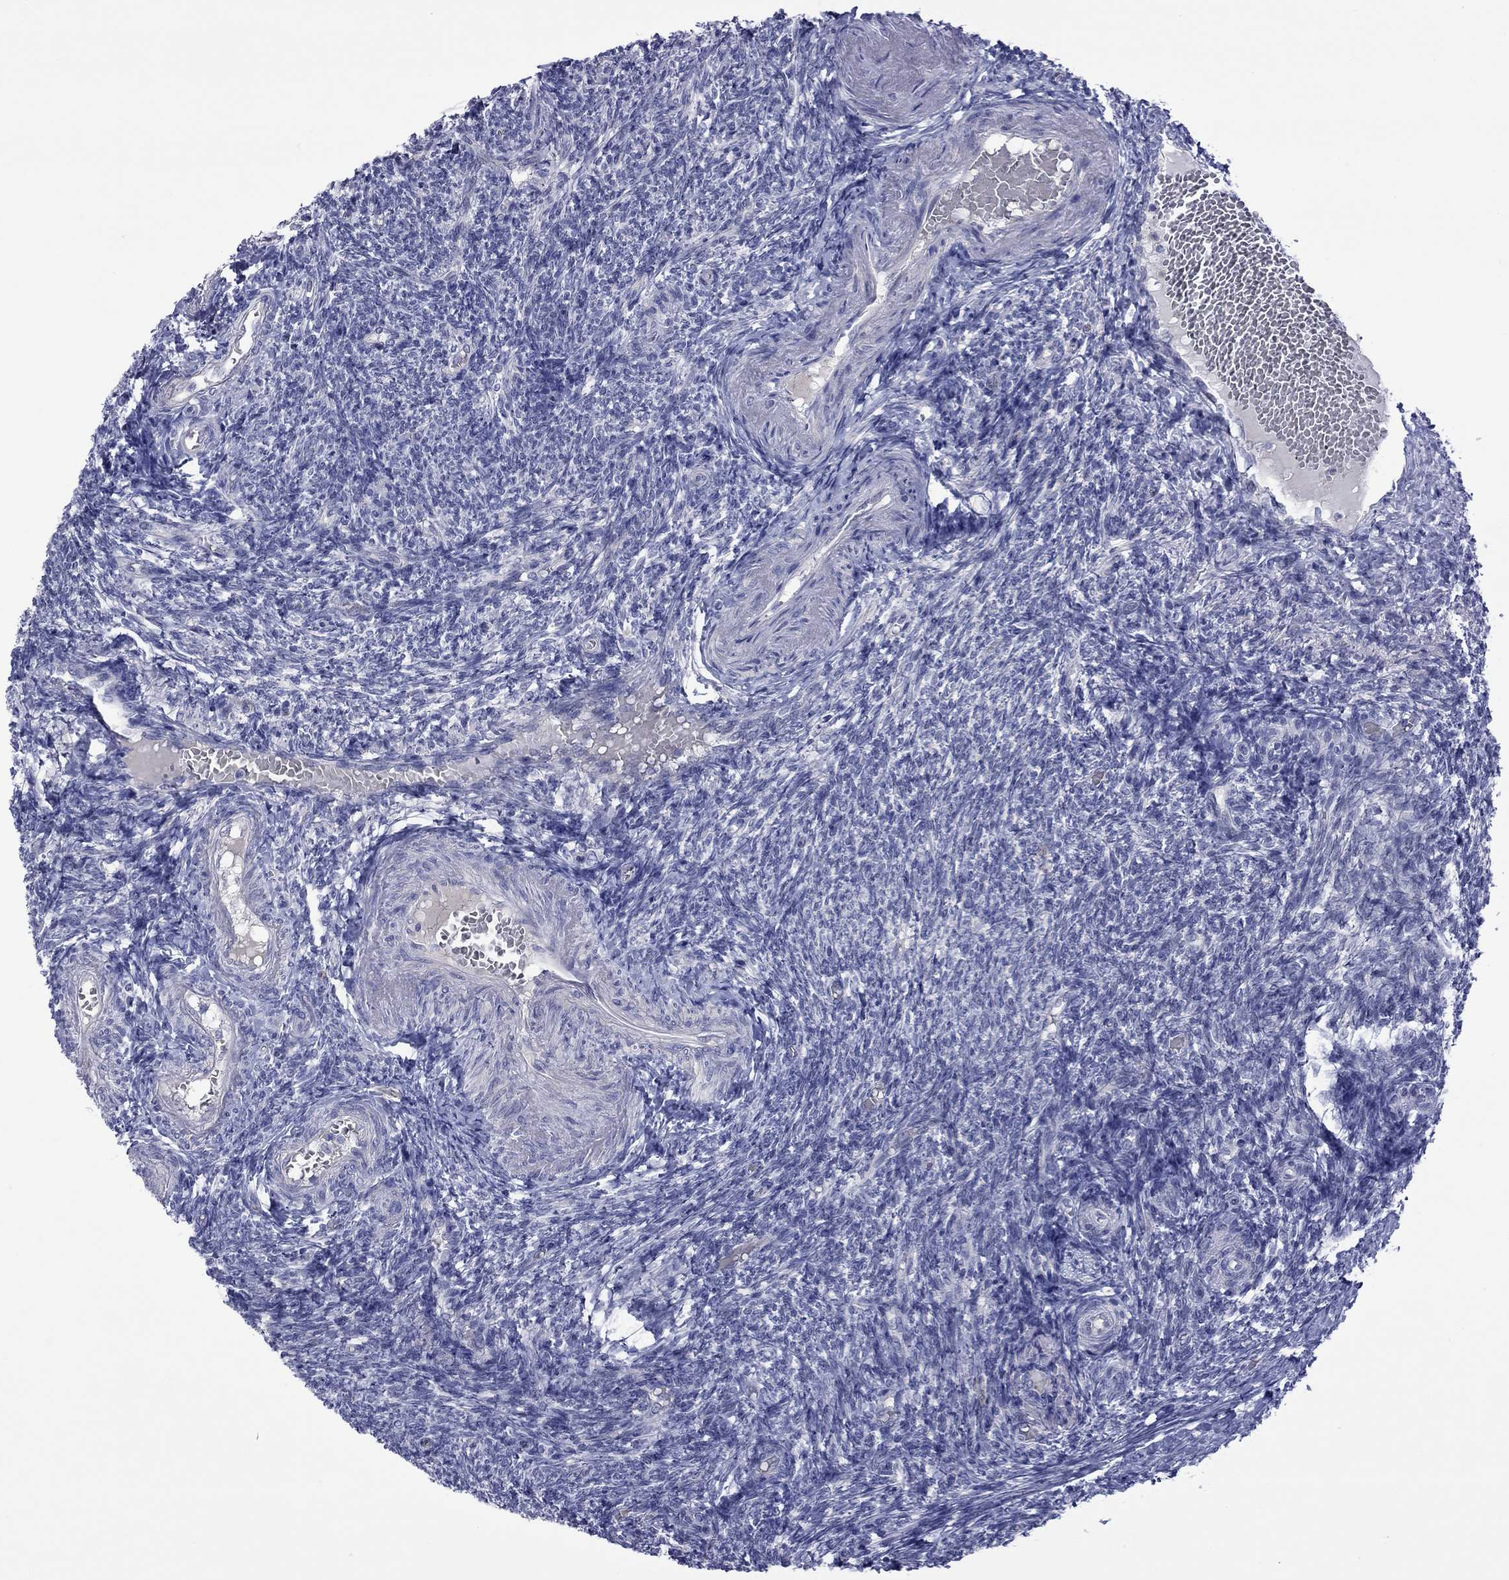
{"staining": {"intensity": "negative", "quantity": "none", "location": "none"}, "tissue": "ovary", "cell_type": "Follicle cells", "image_type": "normal", "snomed": [{"axis": "morphology", "description": "Normal tissue, NOS"}, {"axis": "topography", "description": "Ovary"}], "caption": "DAB immunohistochemical staining of normal ovary displays no significant staining in follicle cells. (DAB immunohistochemistry visualized using brightfield microscopy, high magnification).", "gene": "CTNNBIP1", "patient": {"sex": "female", "age": 39}}